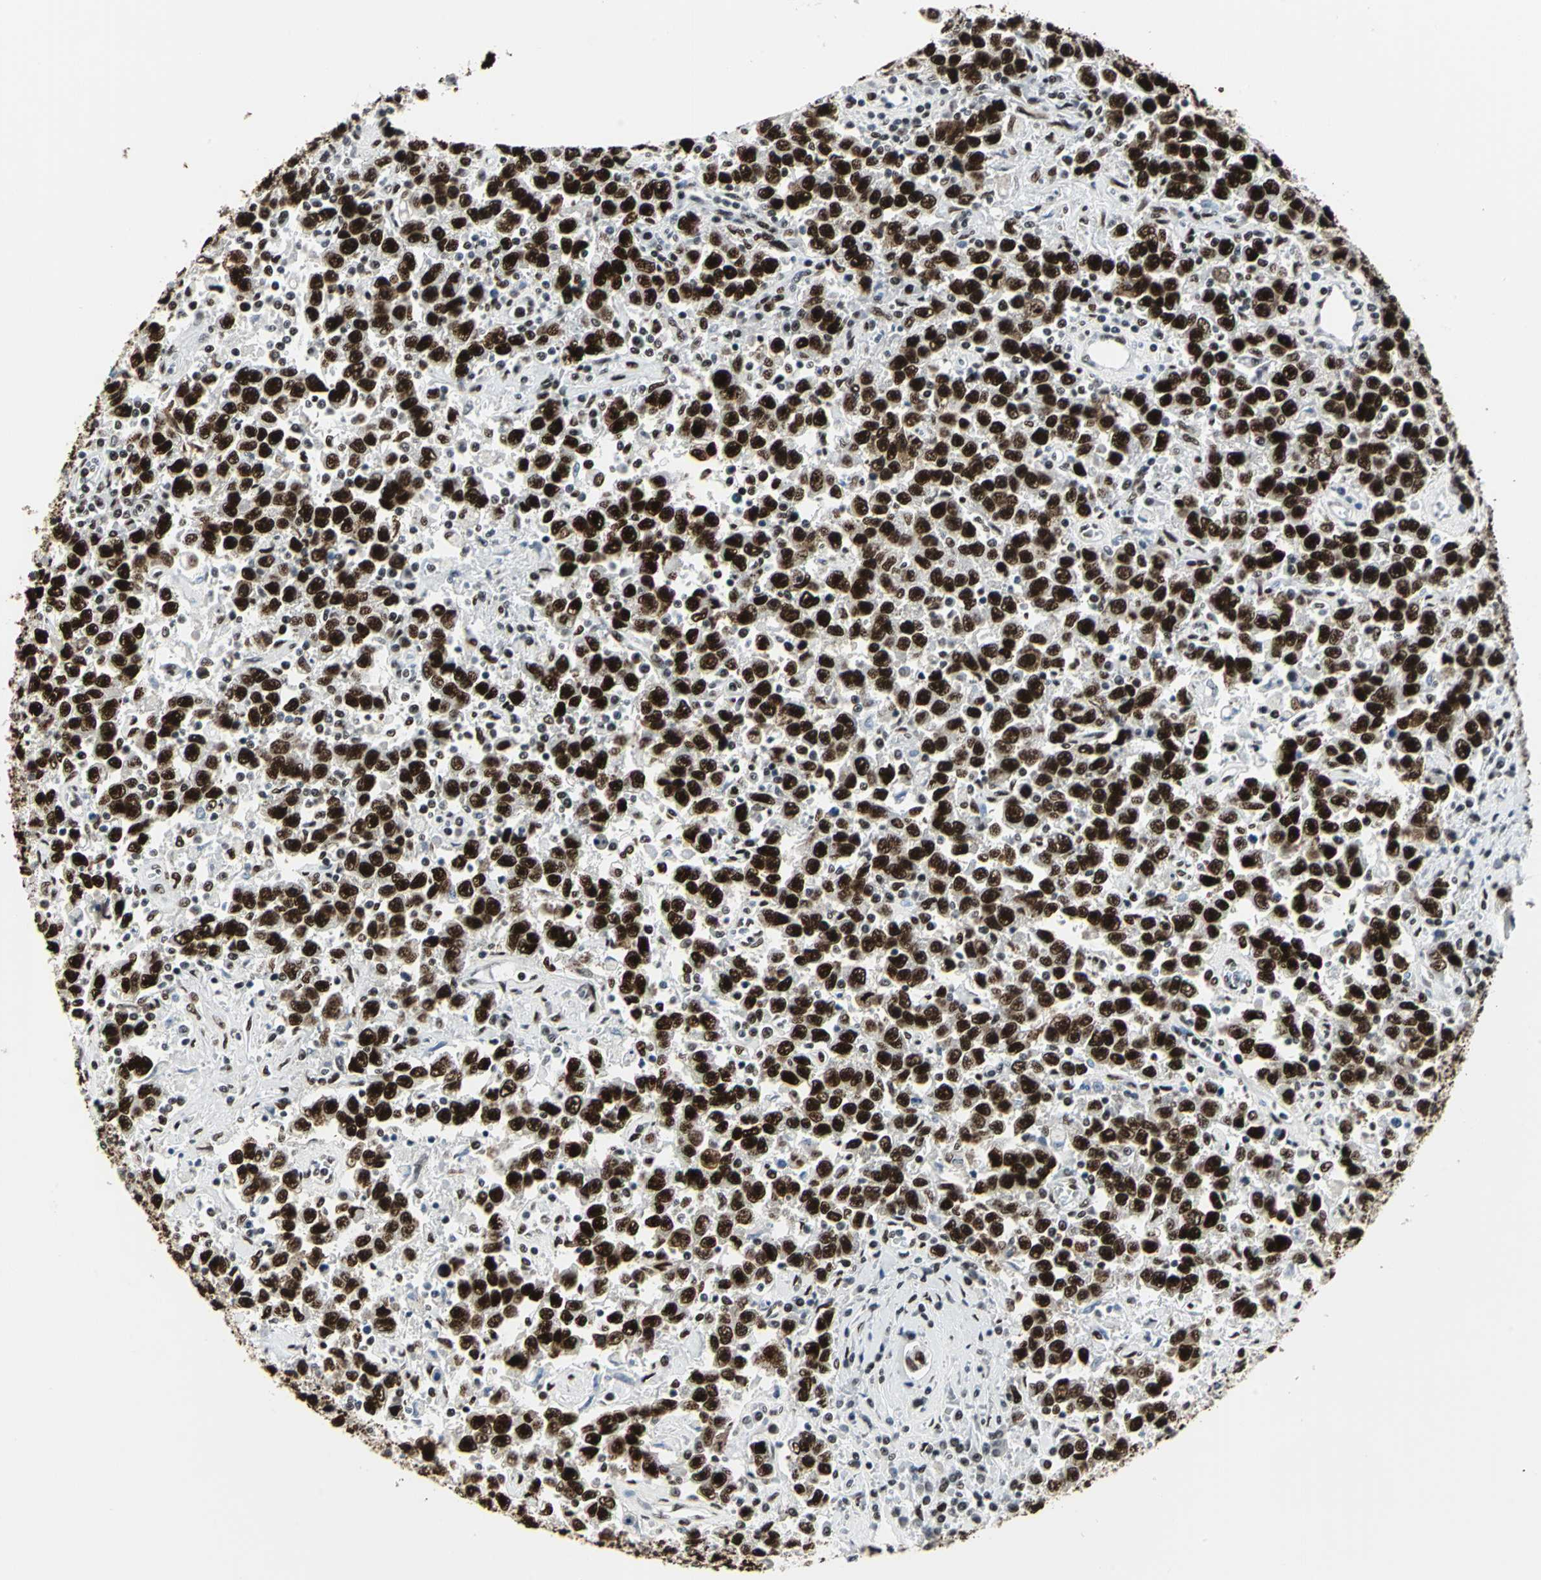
{"staining": {"intensity": "strong", "quantity": ">75%", "location": "nuclear"}, "tissue": "testis cancer", "cell_type": "Tumor cells", "image_type": "cancer", "snomed": [{"axis": "morphology", "description": "Seminoma, NOS"}, {"axis": "topography", "description": "Testis"}], "caption": "Strong nuclear protein staining is identified in about >75% of tumor cells in seminoma (testis). (IHC, brightfield microscopy, high magnification).", "gene": "HDAC2", "patient": {"sex": "male", "age": 41}}